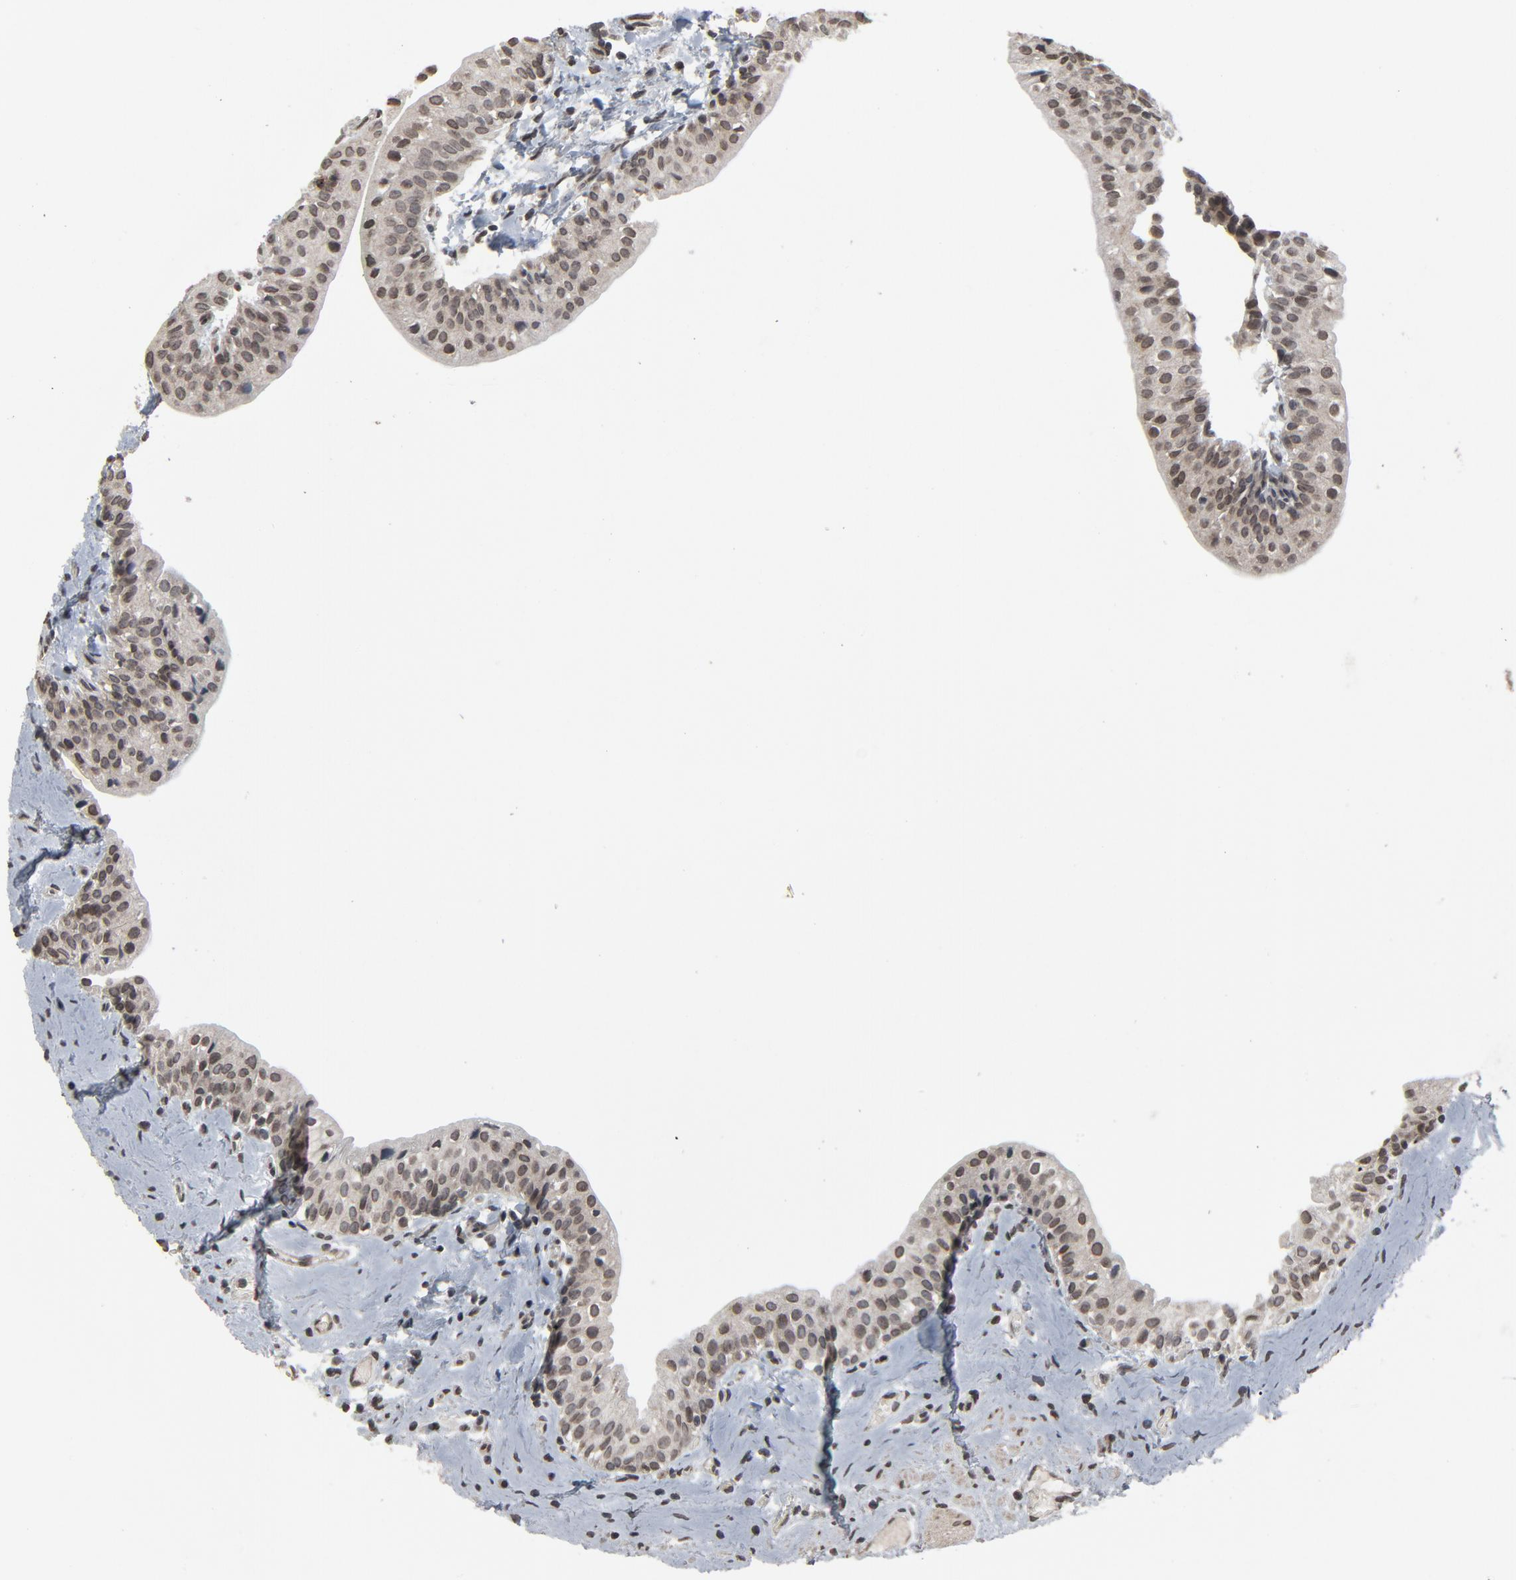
{"staining": {"intensity": "weak", "quantity": ">75%", "location": "cytoplasmic/membranous,nuclear"}, "tissue": "urinary bladder", "cell_type": "Urothelial cells", "image_type": "normal", "snomed": [{"axis": "morphology", "description": "Normal tissue, NOS"}, {"axis": "topography", "description": "Urinary bladder"}], "caption": "High-power microscopy captured an immunohistochemistry (IHC) histopathology image of unremarkable urinary bladder, revealing weak cytoplasmic/membranous,nuclear positivity in approximately >75% of urothelial cells. Immunohistochemistry stains the protein of interest in brown and the nuclei are stained blue.", "gene": "POM121", "patient": {"sex": "male", "age": 59}}